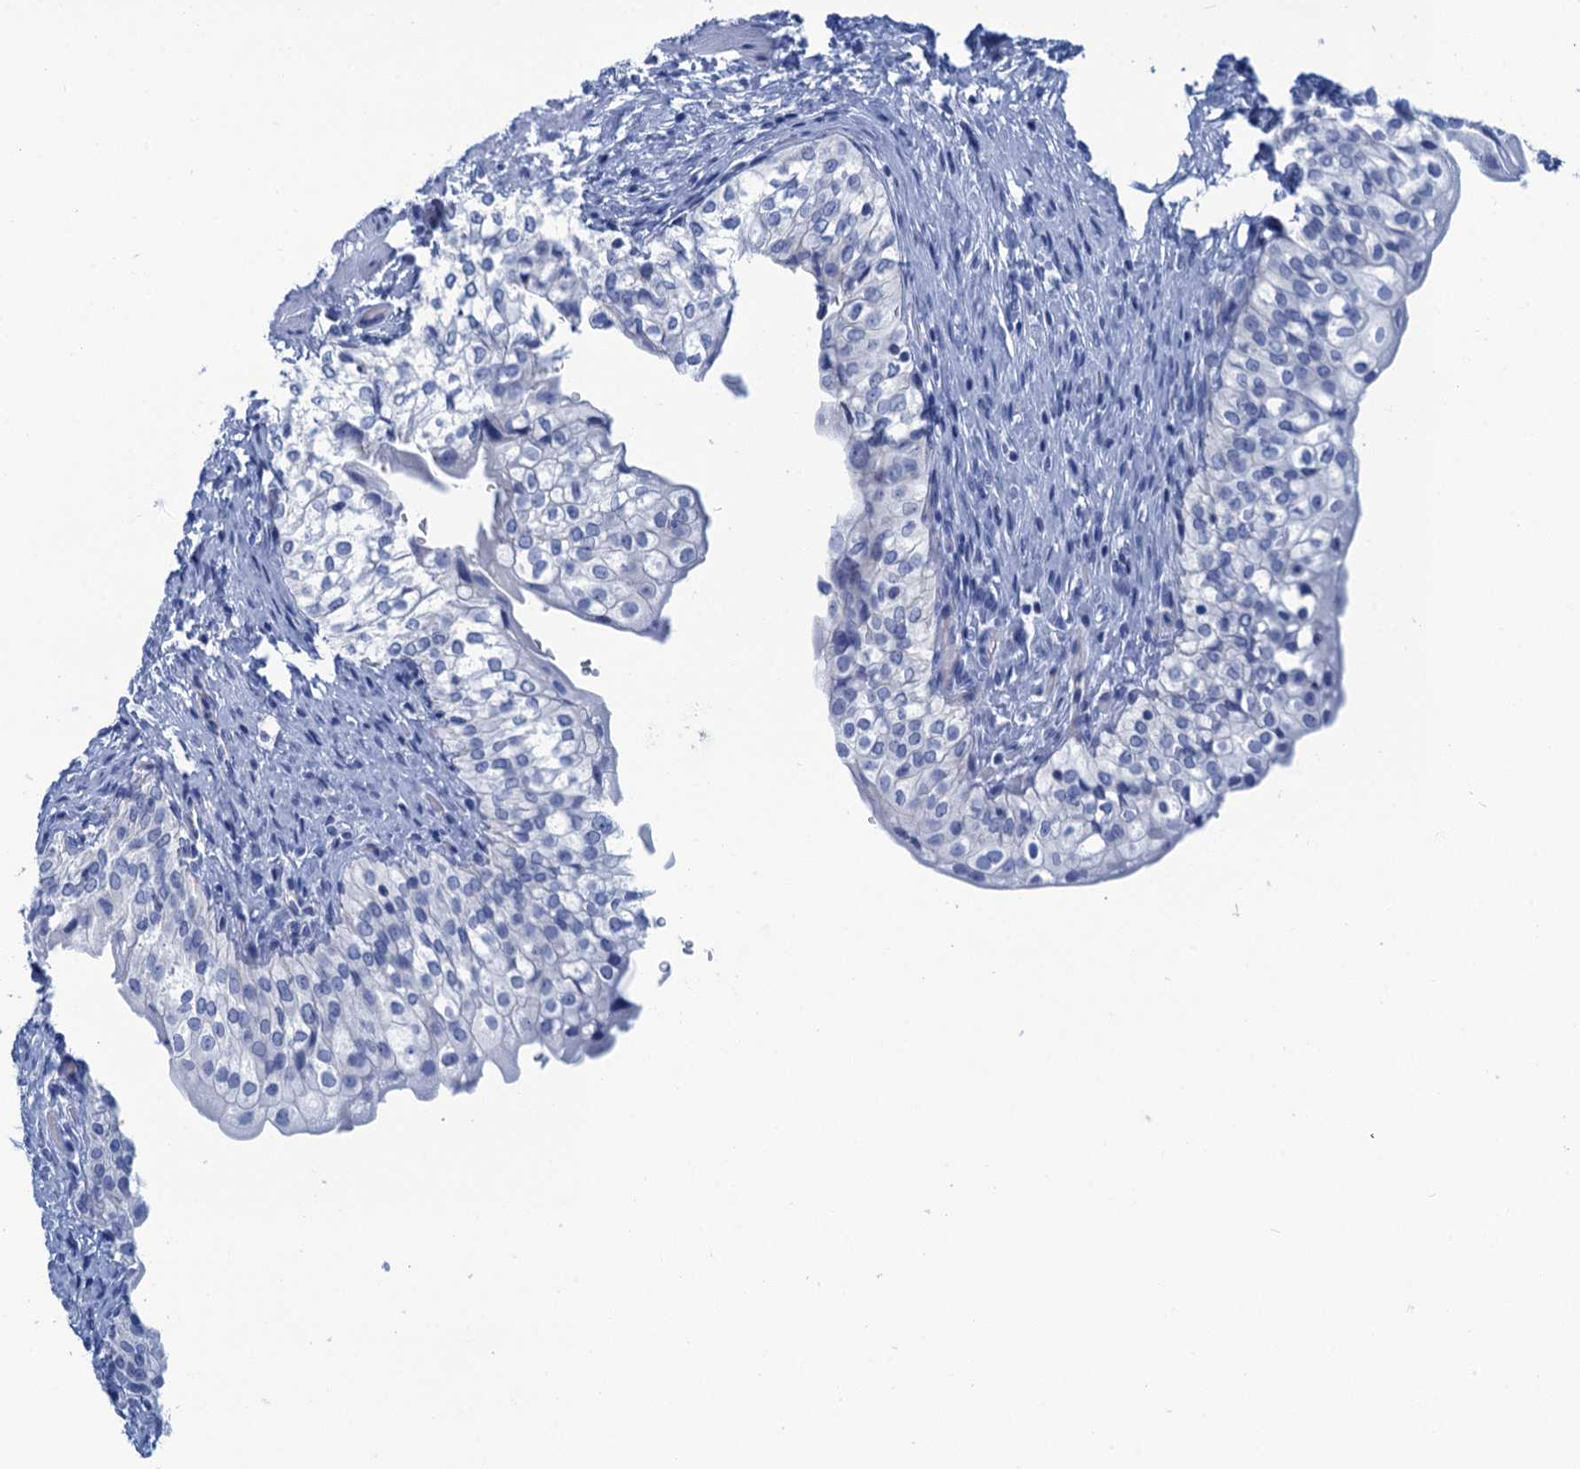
{"staining": {"intensity": "negative", "quantity": "none", "location": "none"}, "tissue": "urinary bladder", "cell_type": "Urothelial cells", "image_type": "normal", "snomed": [{"axis": "morphology", "description": "Normal tissue, NOS"}, {"axis": "topography", "description": "Urinary bladder"}], "caption": "Immunohistochemistry of benign urinary bladder demonstrates no staining in urothelial cells.", "gene": "CALML5", "patient": {"sex": "male", "age": 55}}